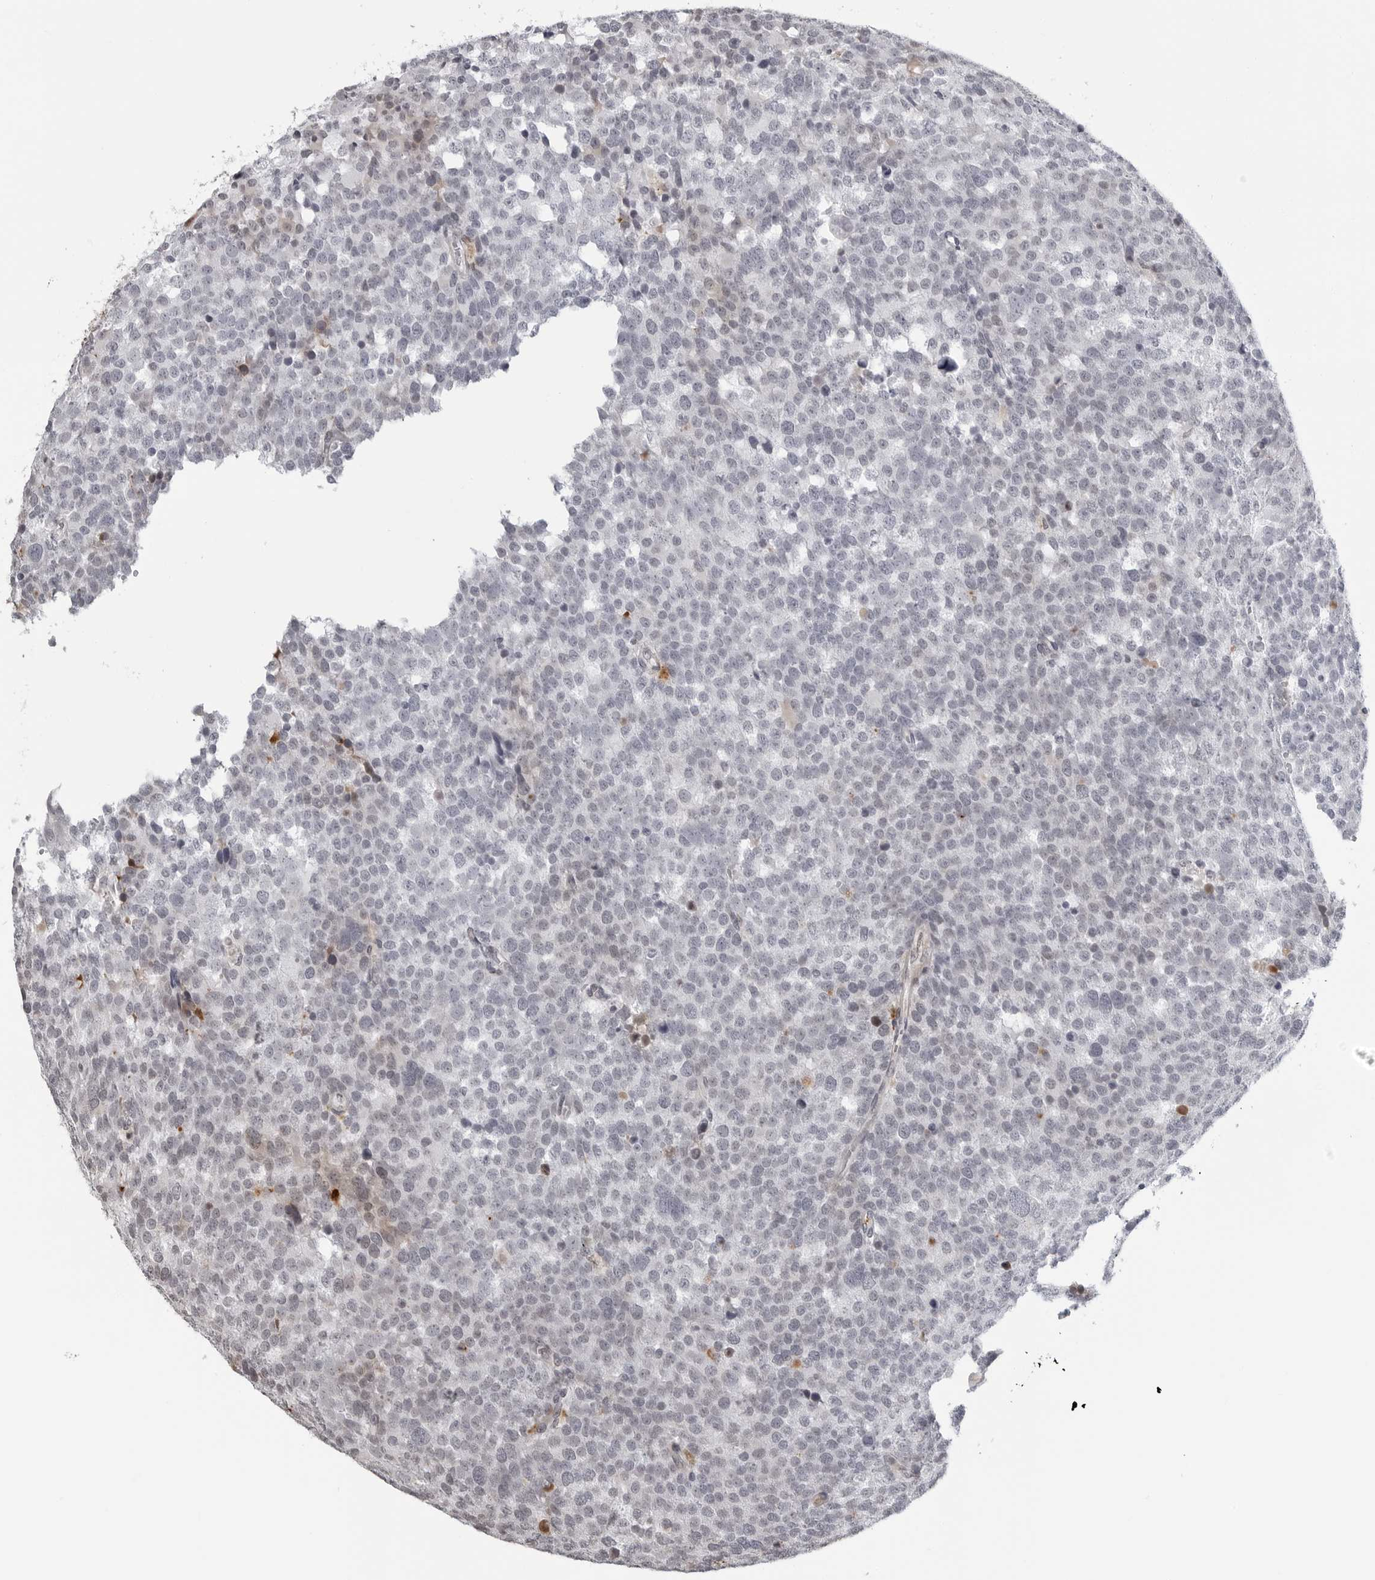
{"staining": {"intensity": "negative", "quantity": "none", "location": "none"}, "tissue": "testis cancer", "cell_type": "Tumor cells", "image_type": "cancer", "snomed": [{"axis": "morphology", "description": "Seminoma, NOS"}, {"axis": "topography", "description": "Testis"}], "caption": "Seminoma (testis) was stained to show a protein in brown. There is no significant staining in tumor cells.", "gene": "CXCR5", "patient": {"sex": "male", "age": 71}}